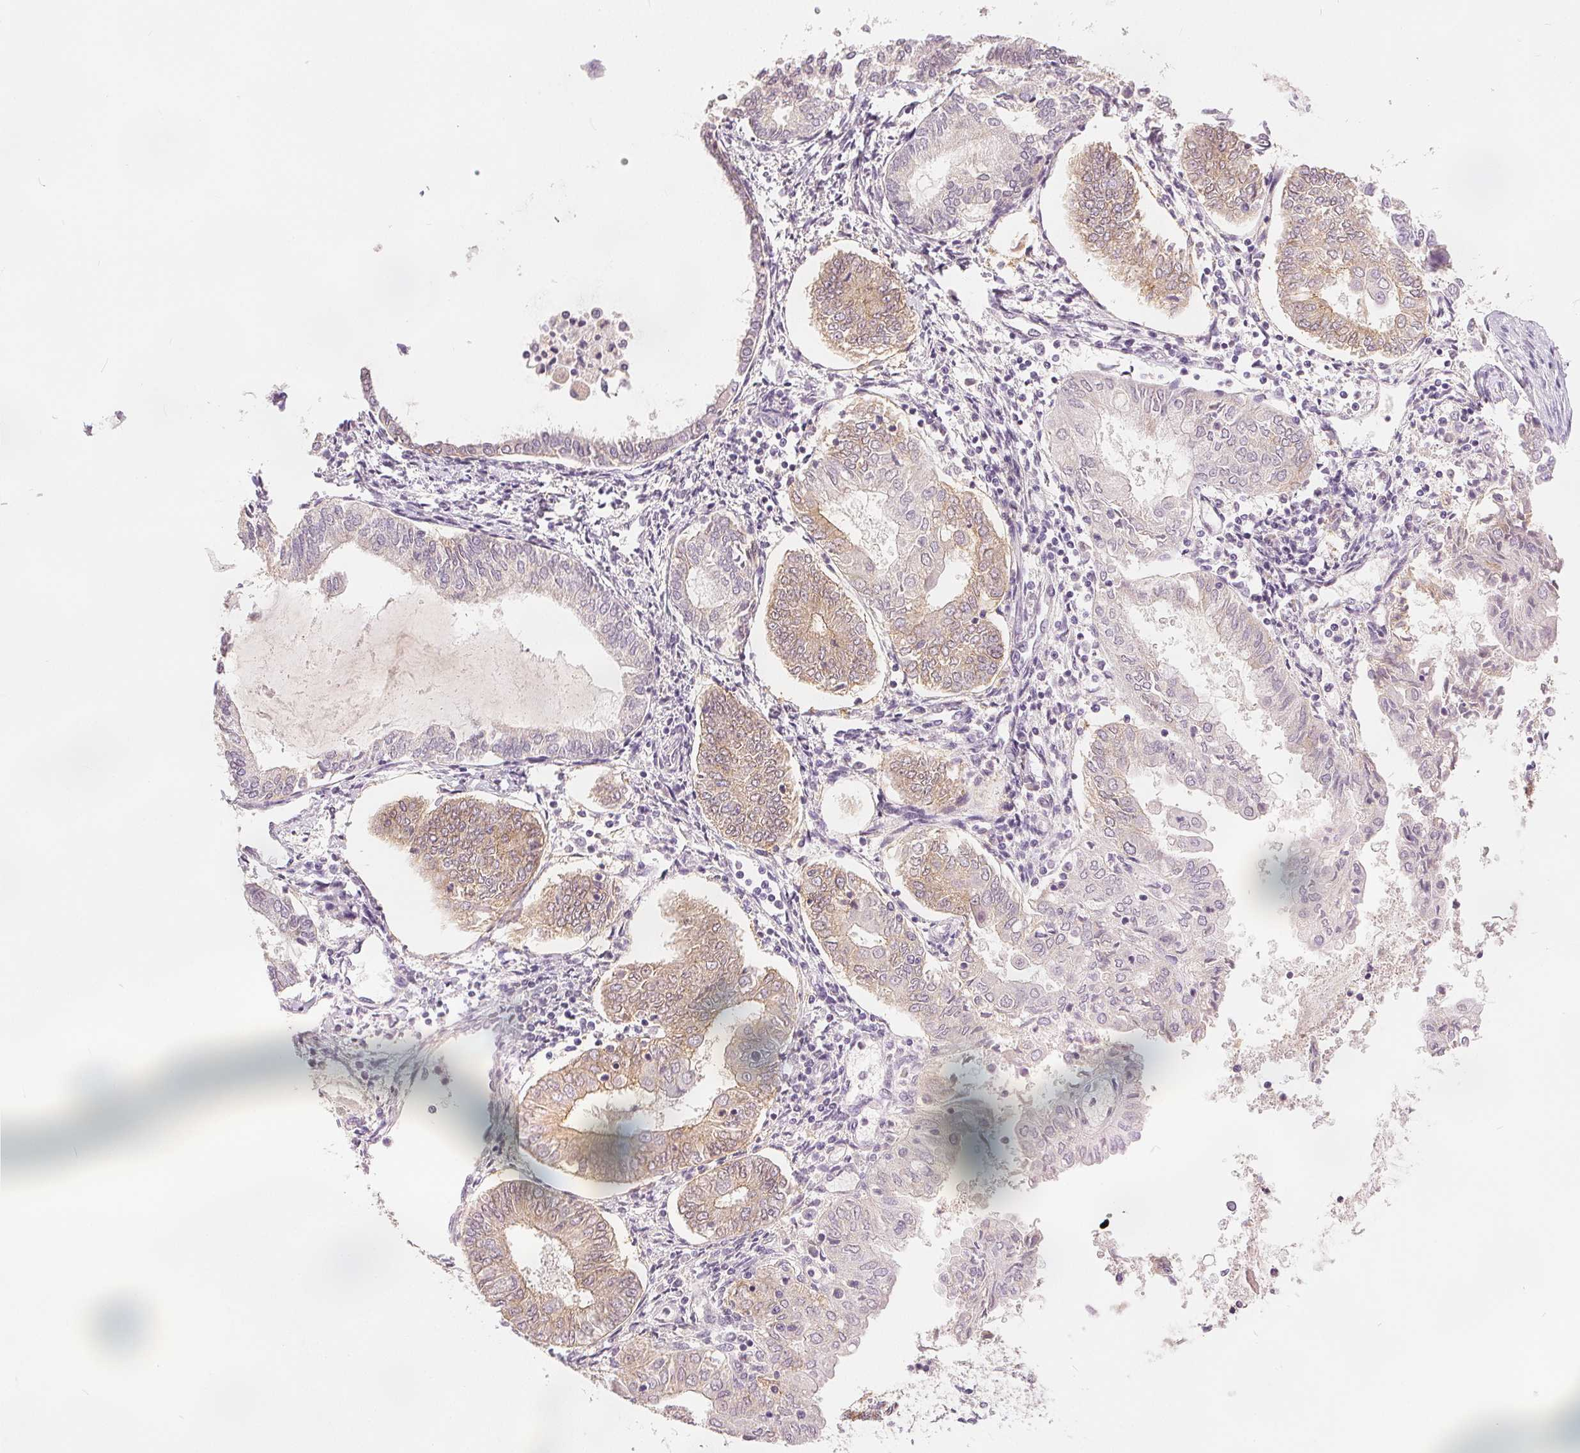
{"staining": {"intensity": "weak", "quantity": "25%-75%", "location": "cytoplasmic/membranous"}, "tissue": "endometrial cancer", "cell_type": "Tumor cells", "image_type": "cancer", "snomed": [{"axis": "morphology", "description": "Adenocarcinoma, NOS"}, {"axis": "topography", "description": "Endometrium"}], "caption": "Immunohistochemical staining of adenocarcinoma (endometrial) exhibits low levels of weak cytoplasmic/membranous expression in approximately 25%-75% of tumor cells.", "gene": "CA12", "patient": {"sex": "female", "age": 68}}